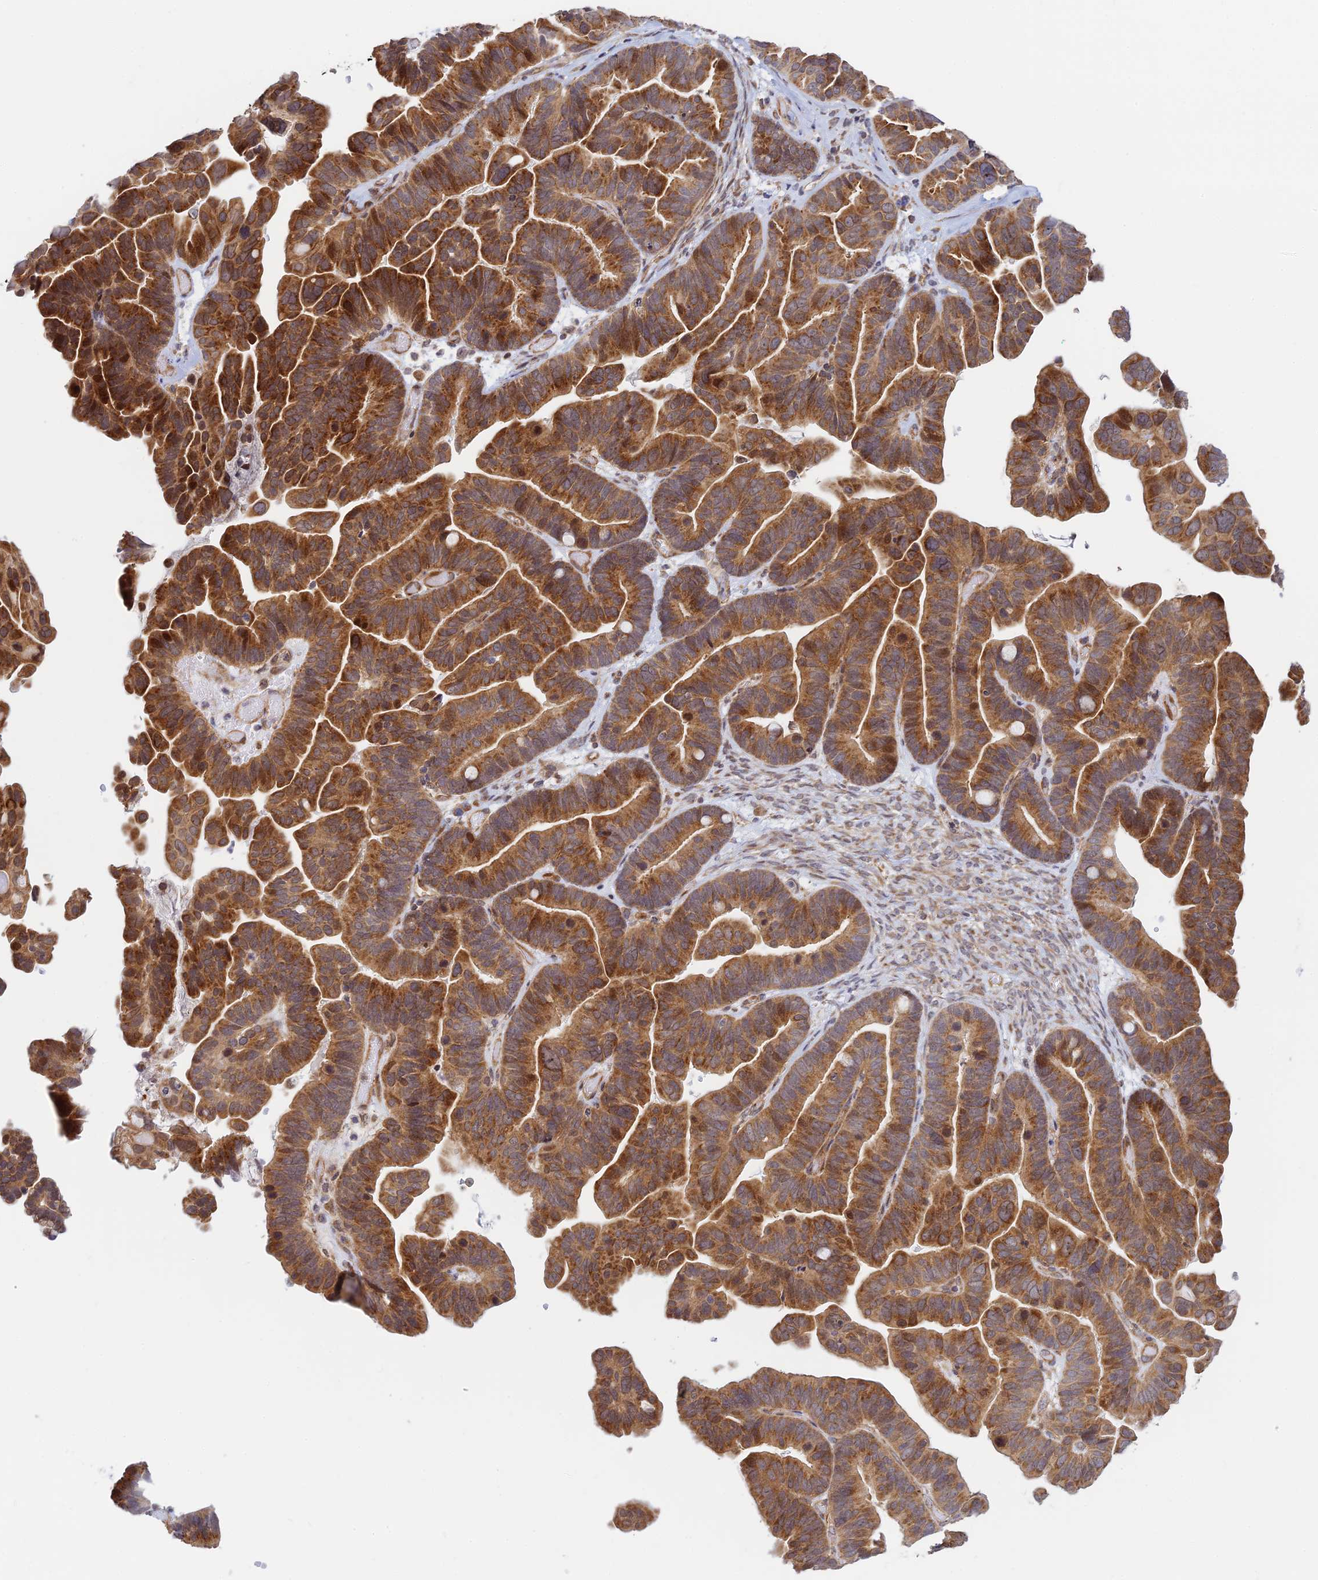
{"staining": {"intensity": "moderate", "quantity": ">75%", "location": "cytoplasmic/membranous"}, "tissue": "ovarian cancer", "cell_type": "Tumor cells", "image_type": "cancer", "snomed": [{"axis": "morphology", "description": "Cystadenocarcinoma, serous, NOS"}, {"axis": "topography", "description": "Ovary"}], "caption": "Immunohistochemical staining of ovarian cancer (serous cystadenocarcinoma) shows moderate cytoplasmic/membranous protein staining in about >75% of tumor cells. Nuclei are stained in blue.", "gene": "HOOK2", "patient": {"sex": "female", "age": 56}}